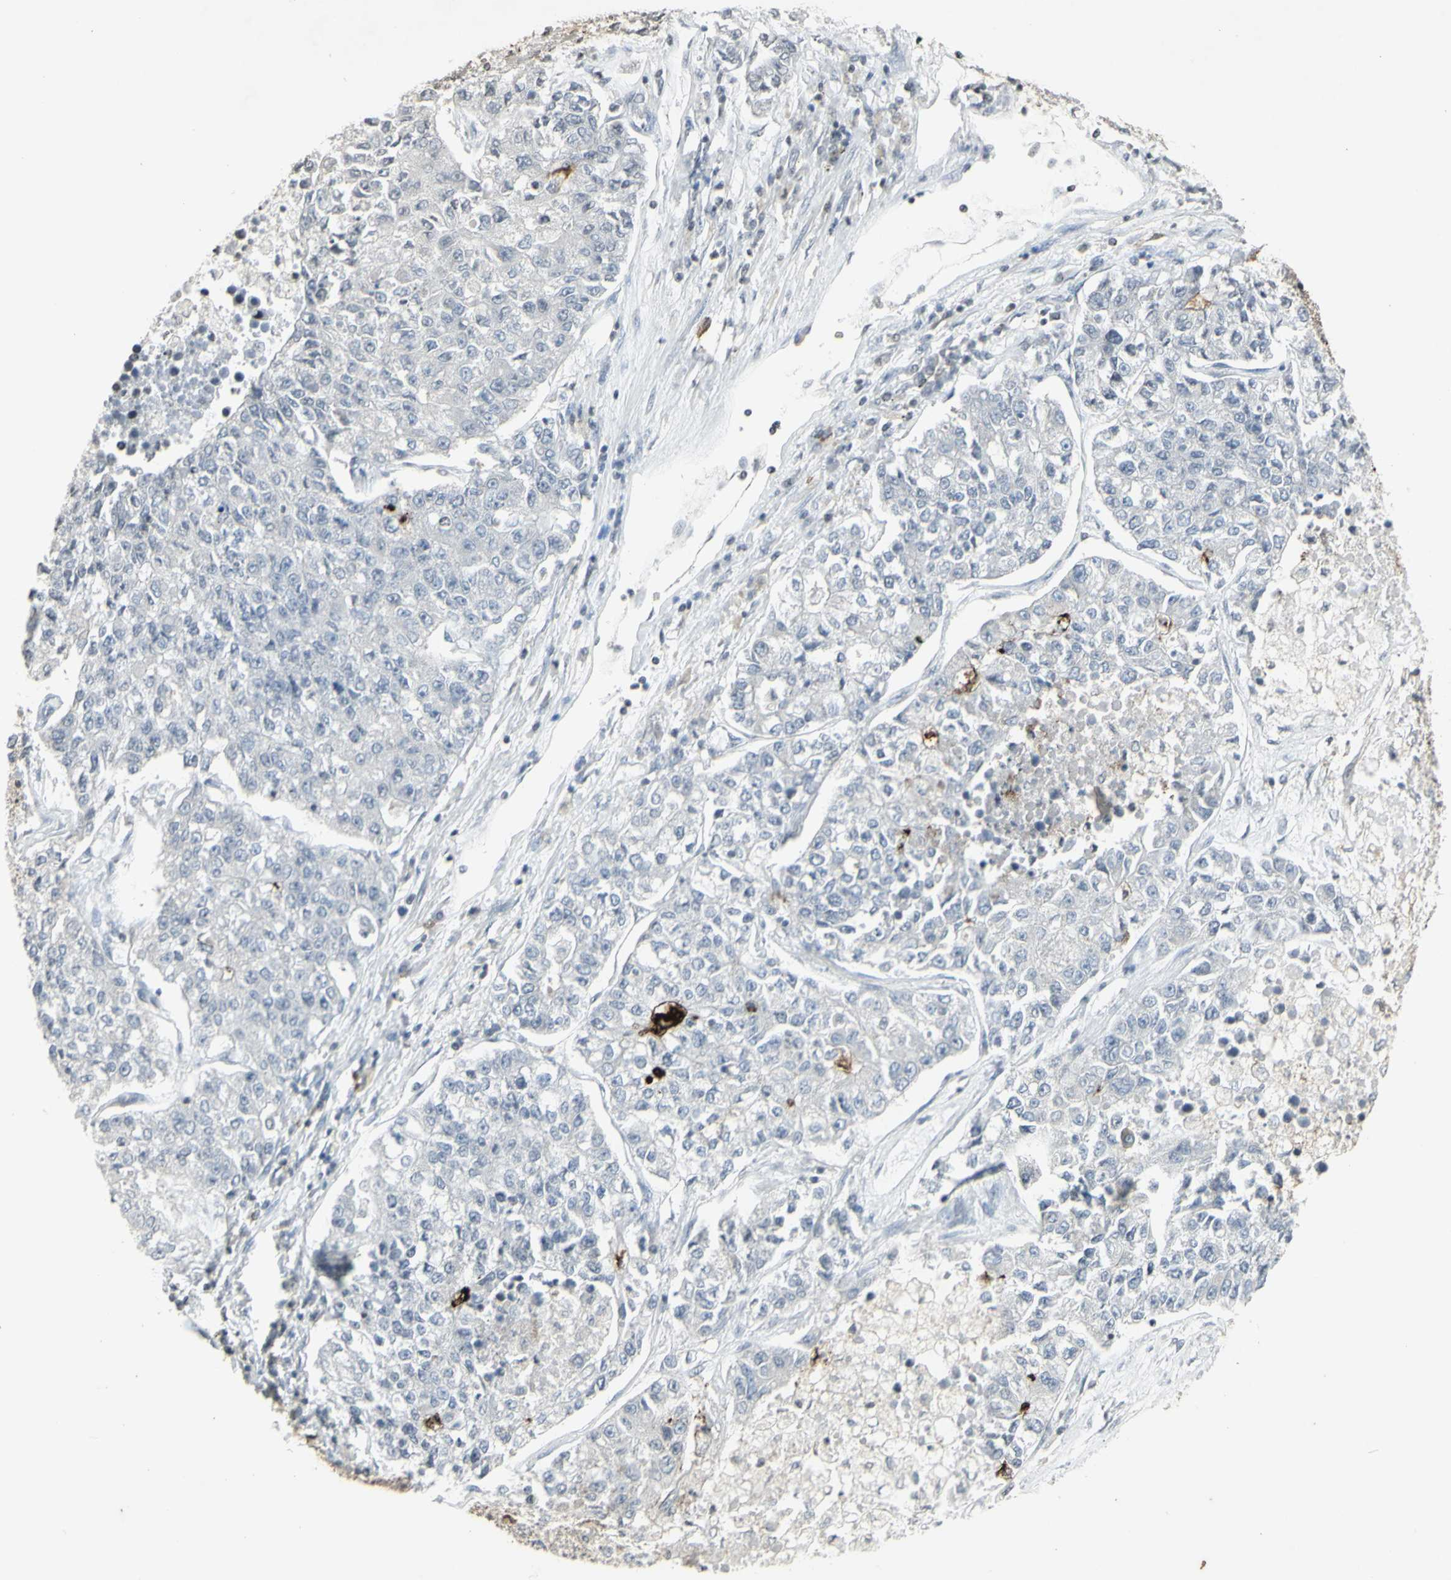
{"staining": {"intensity": "negative", "quantity": "none", "location": "none"}, "tissue": "lung cancer", "cell_type": "Tumor cells", "image_type": "cancer", "snomed": [{"axis": "morphology", "description": "Adenocarcinoma, NOS"}, {"axis": "topography", "description": "Lung"}], "caption": "This is an immunohistochemistry (IHC) photomicrograph of lung adenocarcinoma. There is no expression in tumor cells.", "gene": "MUC5AC", "patient": {"sex": "male", "age": 49}}